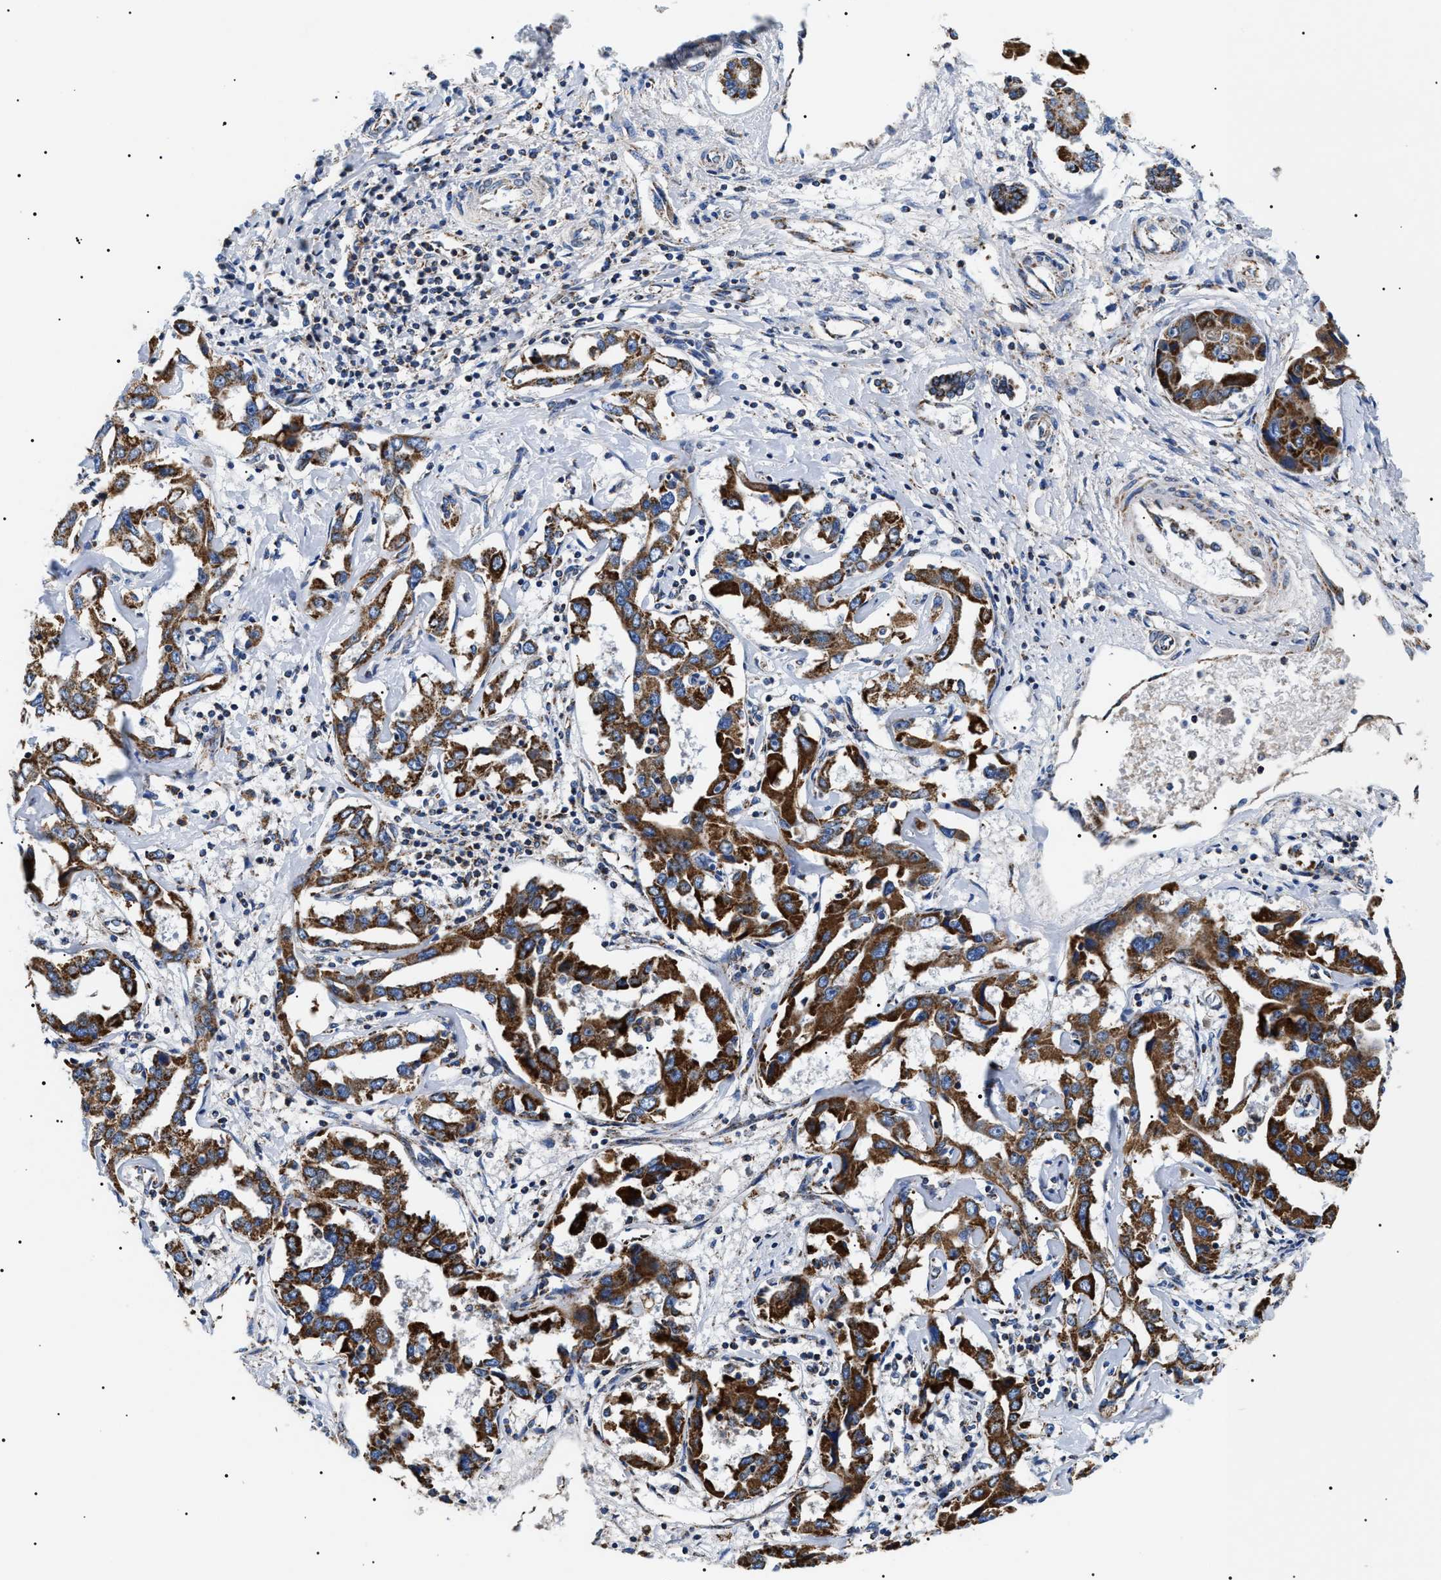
{"staining": {"intensity": "strong", "quantity": ">75%", "location": "cytoplasmic/membranous"}, "tissue": "liver cancer", "cell_type": "Tumor cells", "image_type": "cancer", "snomed": [{"axis": "morphology", "description": "Cholangiocarcinoma"}, {"axis": "topography", "description": "Liver"}], "caption": "Immunohistochemical staining of human cholangiocarcinoma (liver) shows strong cytoplasmic/membranous protein expression in about >75% of tumor cells.", "gene": "OXSM", "patient": {"sex": "male", "age": 59}}